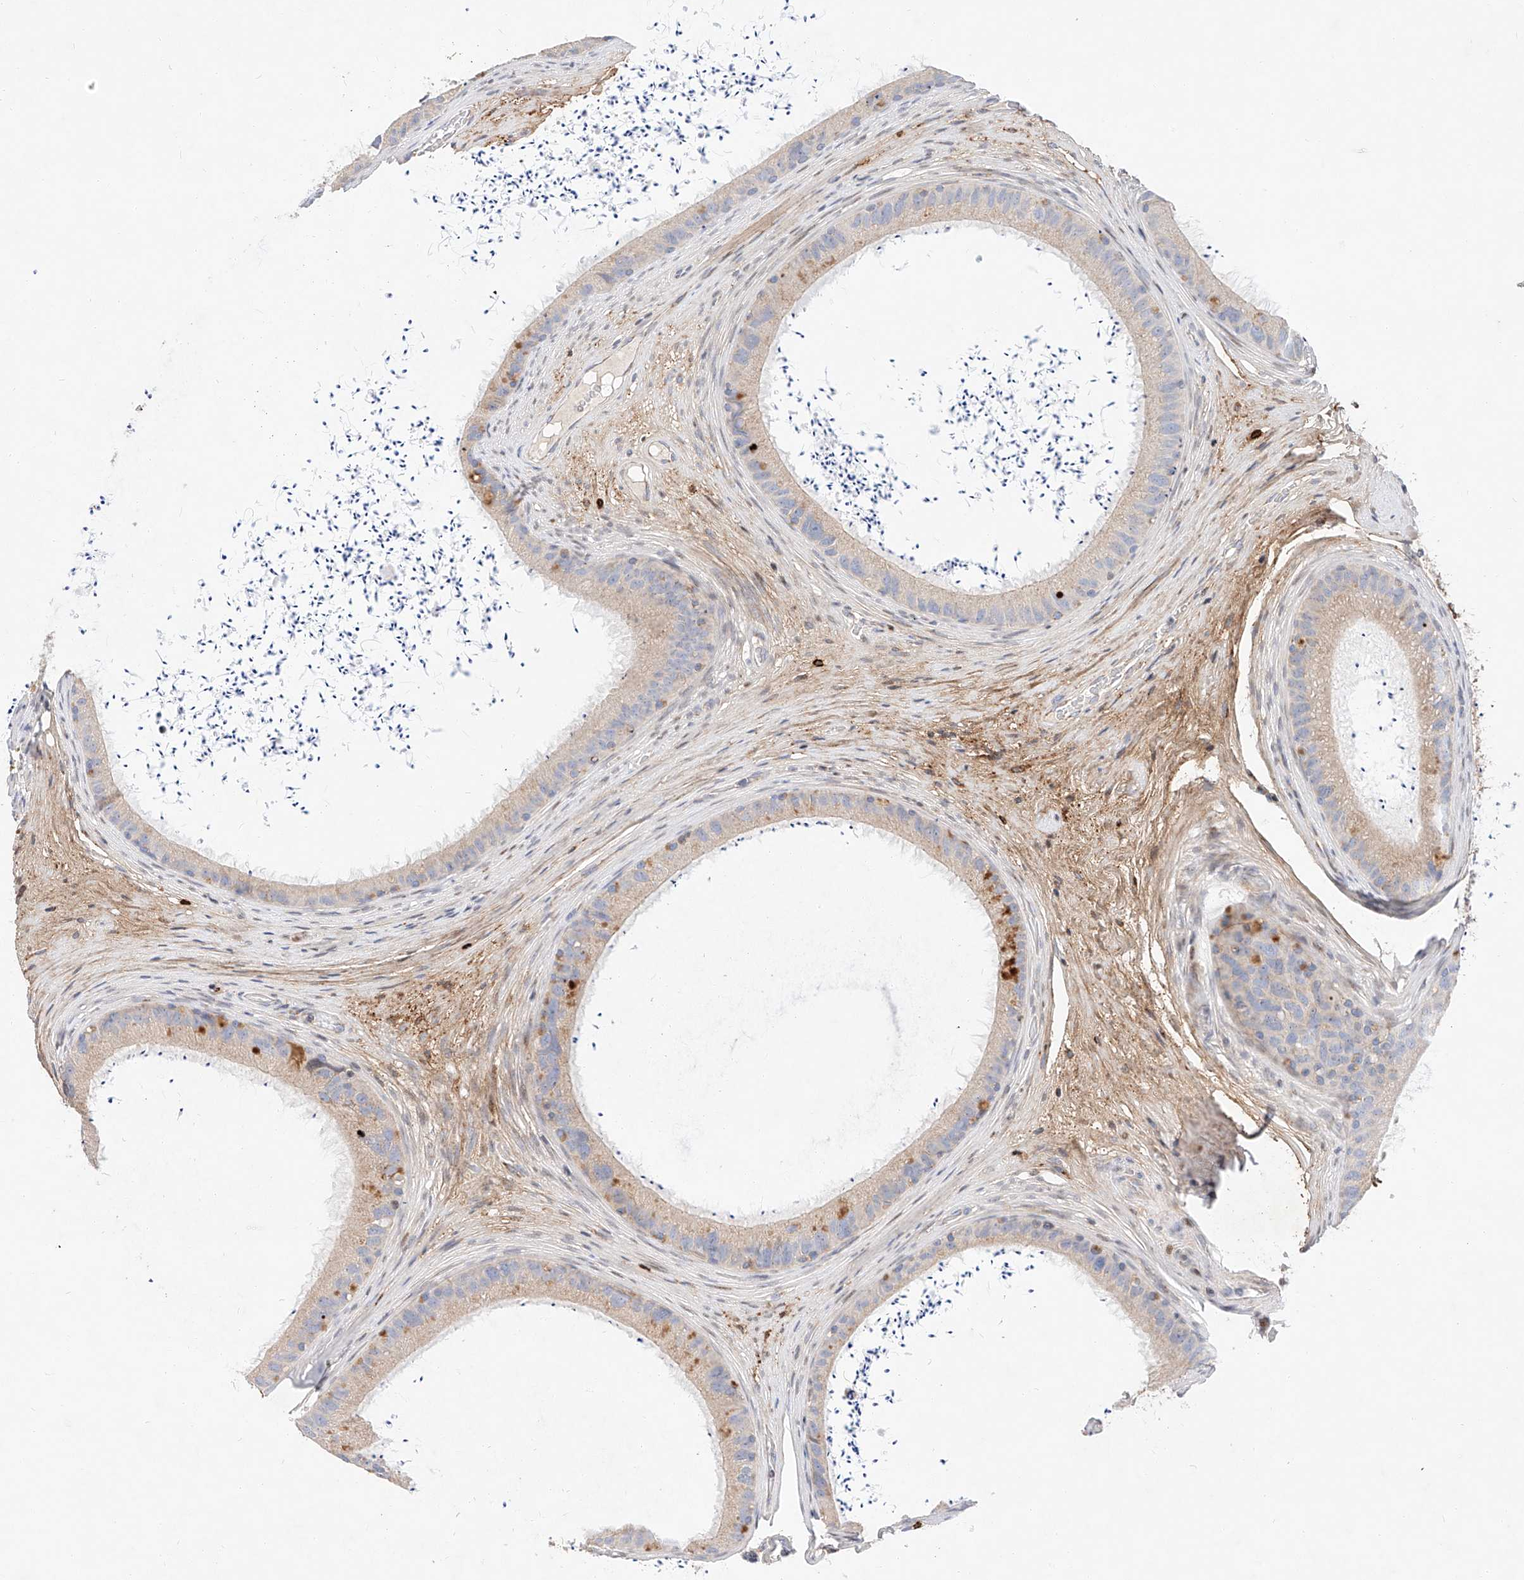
{"staining": {"intensity": "negative", "quantity": "none", "location": "none"}, "tissue": "epididymis", "cell_type": "Glandular cells", "image_type": "normal", "snomed": [{"axis": "morphology", "description": "Normal tissue, NOS"}, {"axis": "topography", "description": "Epididymis, spermatic cord, NOS"}], "caption": "Histopathology image shows no significant protein expression in glandular cells of benign epididymis. (DAB immunohistochemistry, high magnification).", "gene": "OSGEPL1", "patient": {"sex": "male", "age": 50}}